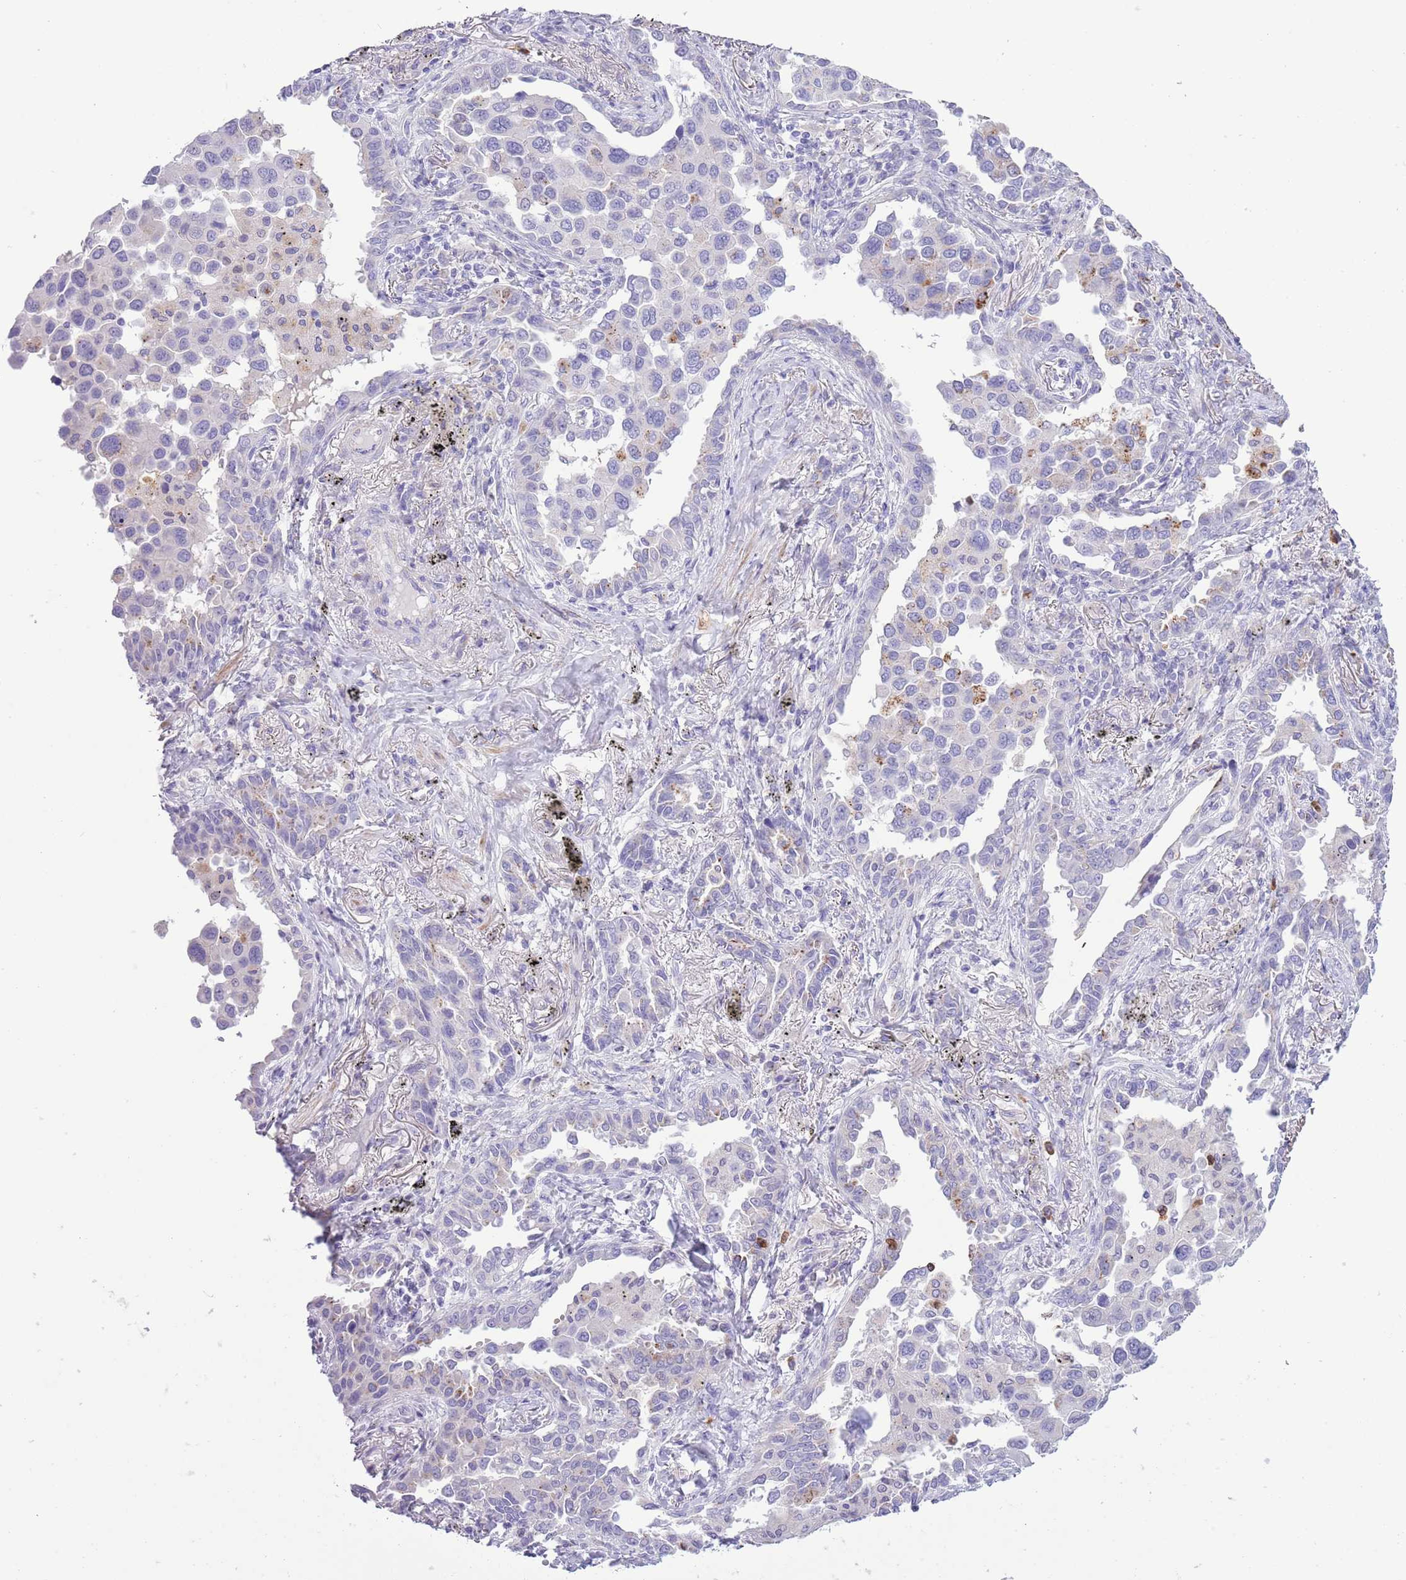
{"staining": {"intensity": "negative", "quantity": "none", "location": "none"}, "tissue": "lung cancer", "cell_type": "Tumor cells", "image_type": "cancer", "snomed": [{"axis": "morphology", "description": "Adenocarcinoma, NOS"}, {"axis": "topography", "description": "Lung"}], "caption": "Immunohistochemistry (IHC) of human lung cancer (adenocarcinoma) reveals no expression in tumor cells.", "gene": "OR6M1", "patient": {"sex": "male", "age": 67}}